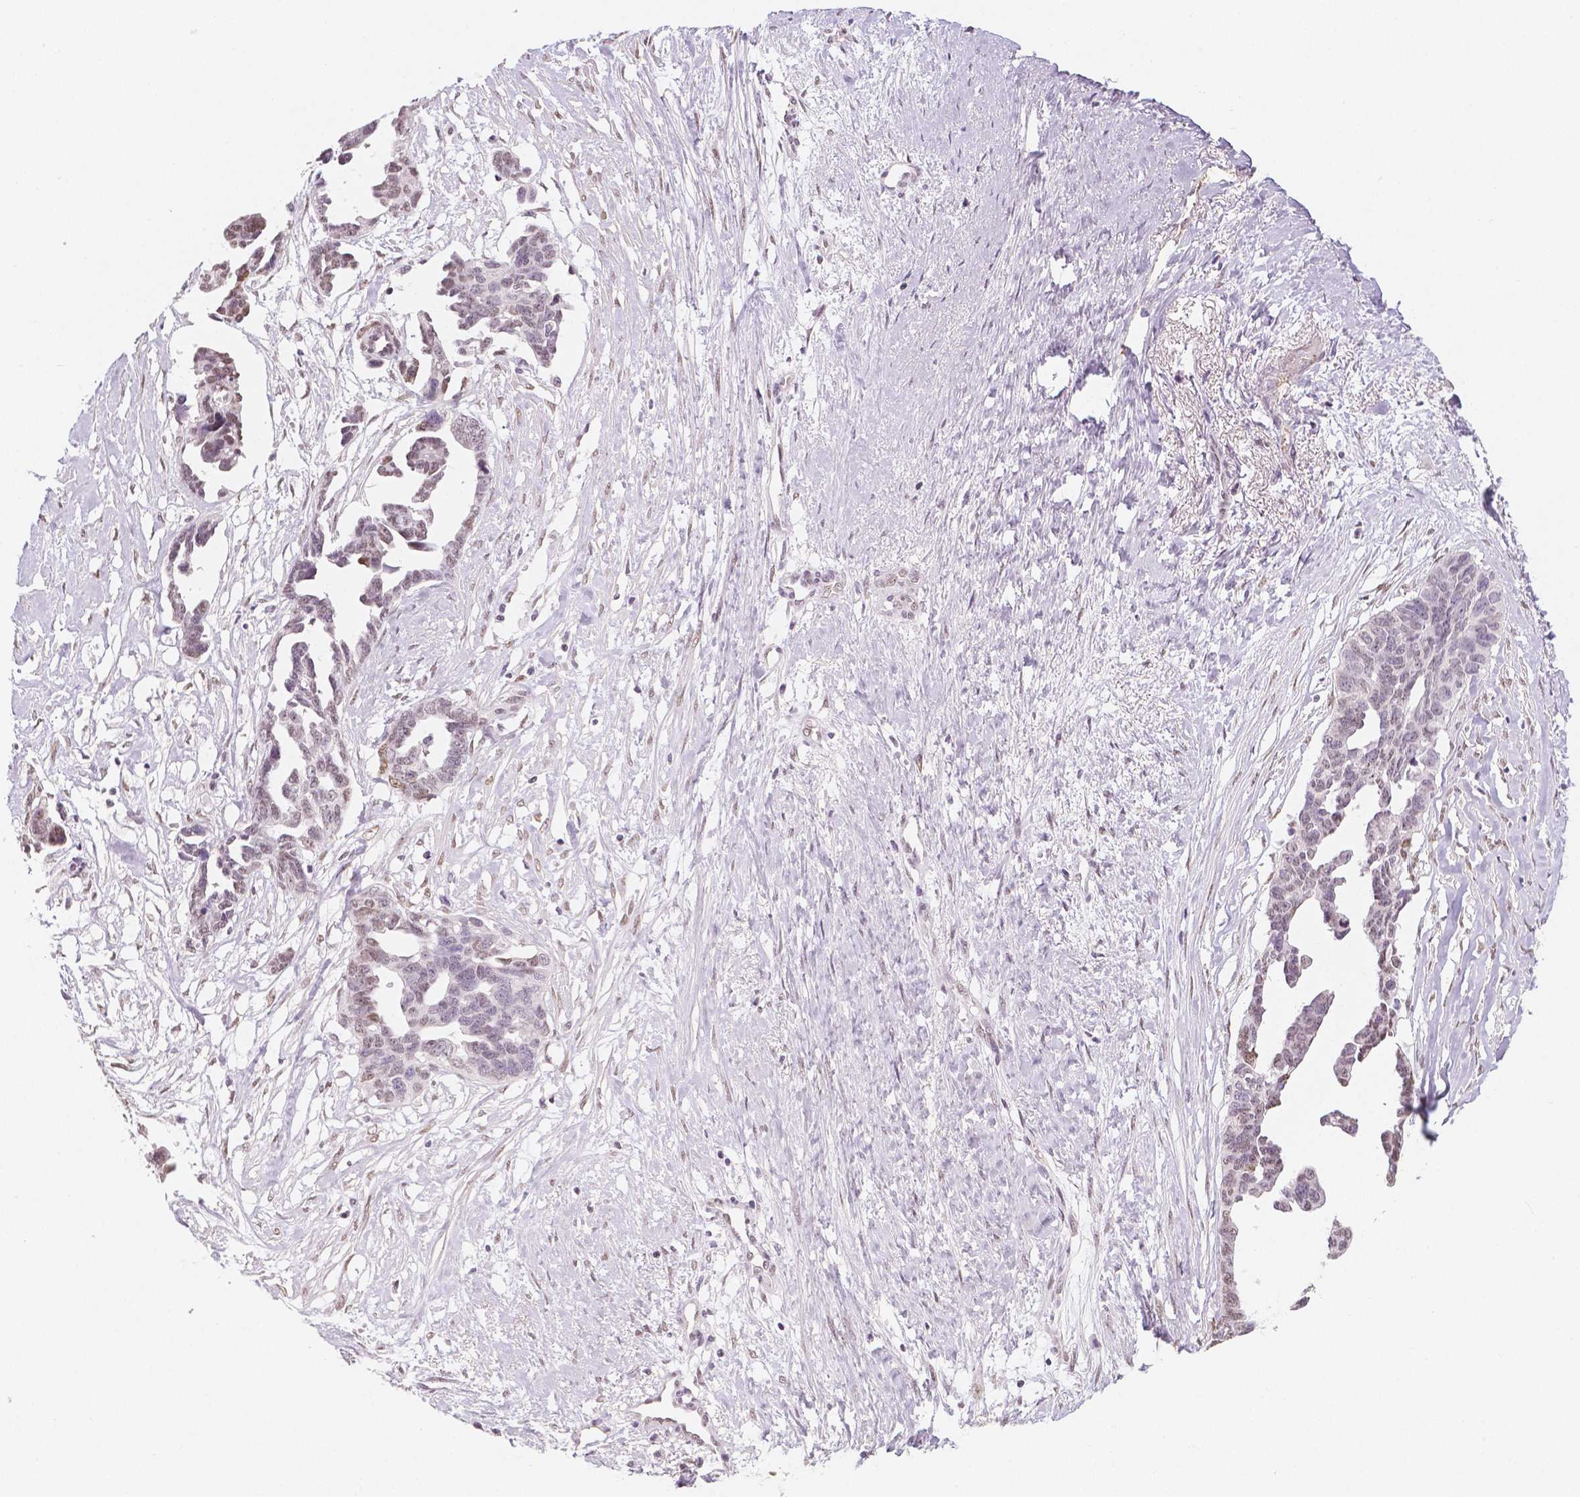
{"staining": {"intensity": "weak", "quantity": "<25%", "location": "nuclear"}, "tissue": "ovarian cancer", "cell_type": "Tumor cells", "image_type": "cancer", "snomed": [{"axis": "morphology", "description": "Cystadenocarcinoma, serous, NOS"}, {"axis": "topography", "description": "Ovary"}], "caption": "Immunohistochemistry of human ovarian cancer (serous cystadenocarcinoma) reveals no positivity in tumor cells. (Brightfield microscopy of DAB IHC at high magnification).", "gene": "KDM5B", "patient": {"sex": "female", "age": 69}}